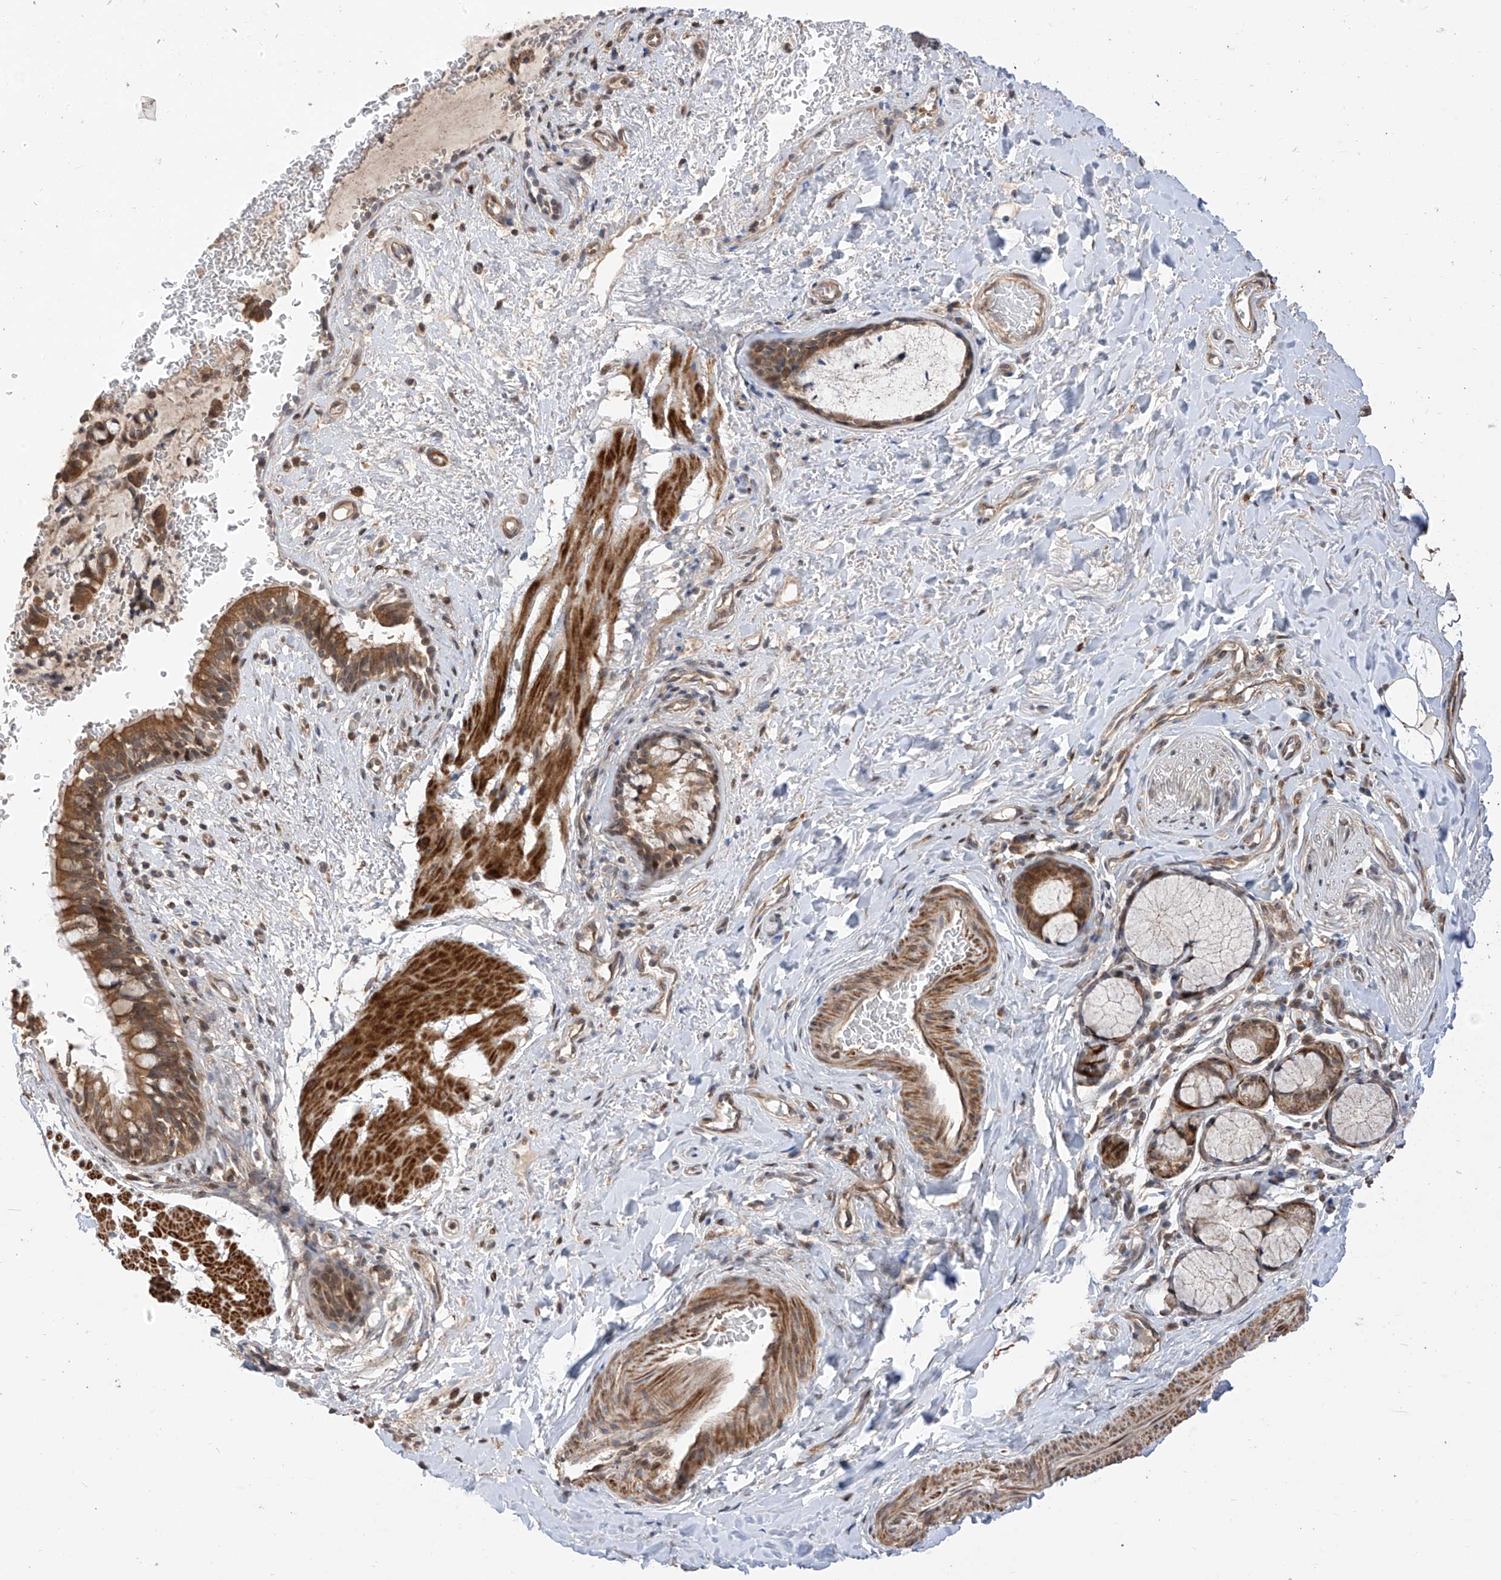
{"staining": {"intensity": "moderate", "quantity": ">75%", "location": "cytoplasmic/membranous"}, "tissue": "bronchus", "cell_type": "Respiratory epithelial cells", "image_type": "normal", "snomed": [{"axis": "morphology", "description": "Normal tissue, NOS"}, {"axis": "topography", "description": "Cartilage tissue"}, {"axis": "topography", "description": "Bronchus"}], "caption": "Protein positivity by immunohistochemistry (IHC) displays moderate cytoplasmic/membranous positivity in about >75% of respiratory epithelial cells in normal bronchus.", "gene": "LATS1", "patient": {"sex": "female", "age": 36}}